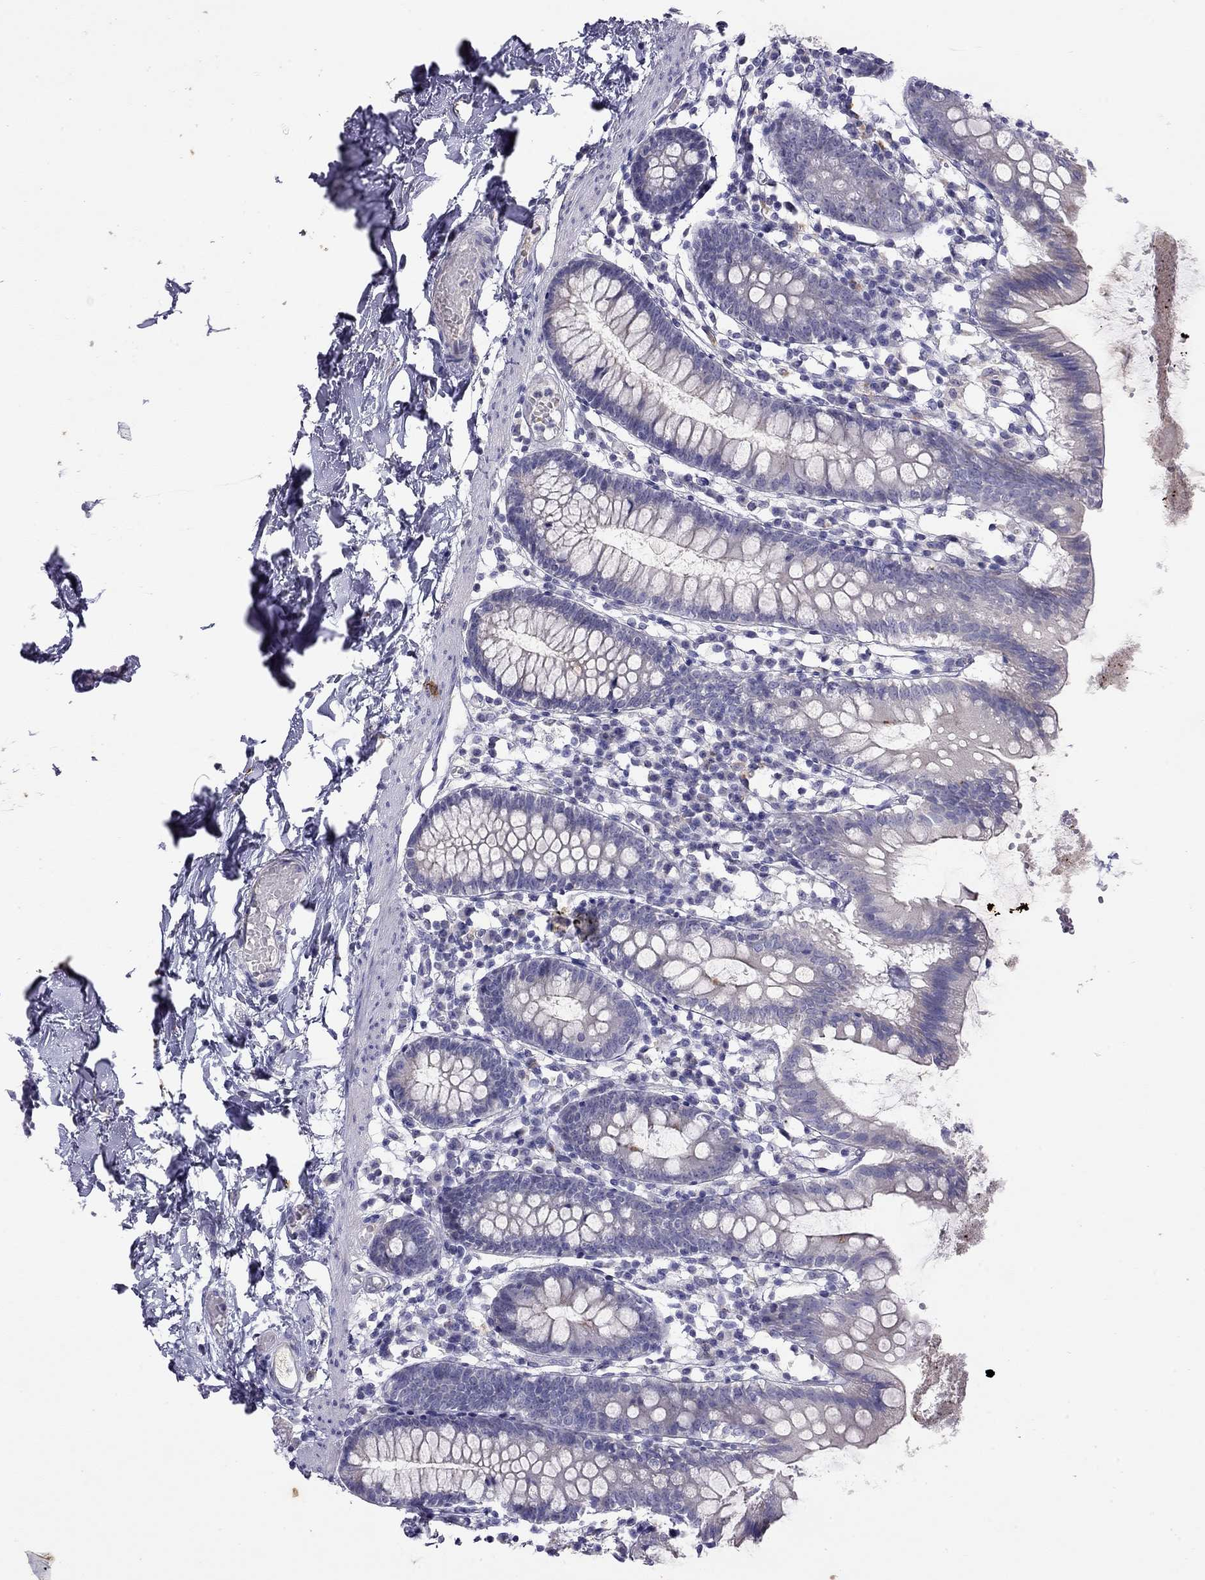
{"staining": {"intensity": "negative", "quantity": "none", "location": "none"}, "tissue": "small intestine", "cell_type": "Glandular cells", "image_type": "normal", "snomed": [{"axis": "morphology", "description": "Normal tissue, NOS"}, {"axis": "topography", "description": "Small intestine"}], "caption": "IHC photomicrograph of unremarkable human small intestine stained for a protein (brown), which demonstrates no positivity in glandular cells. (DAB immunohistochemistry with hematoxylin counter stain).", "gene": "CPNE4", "patient": {"sex": "female", "age": 90}}